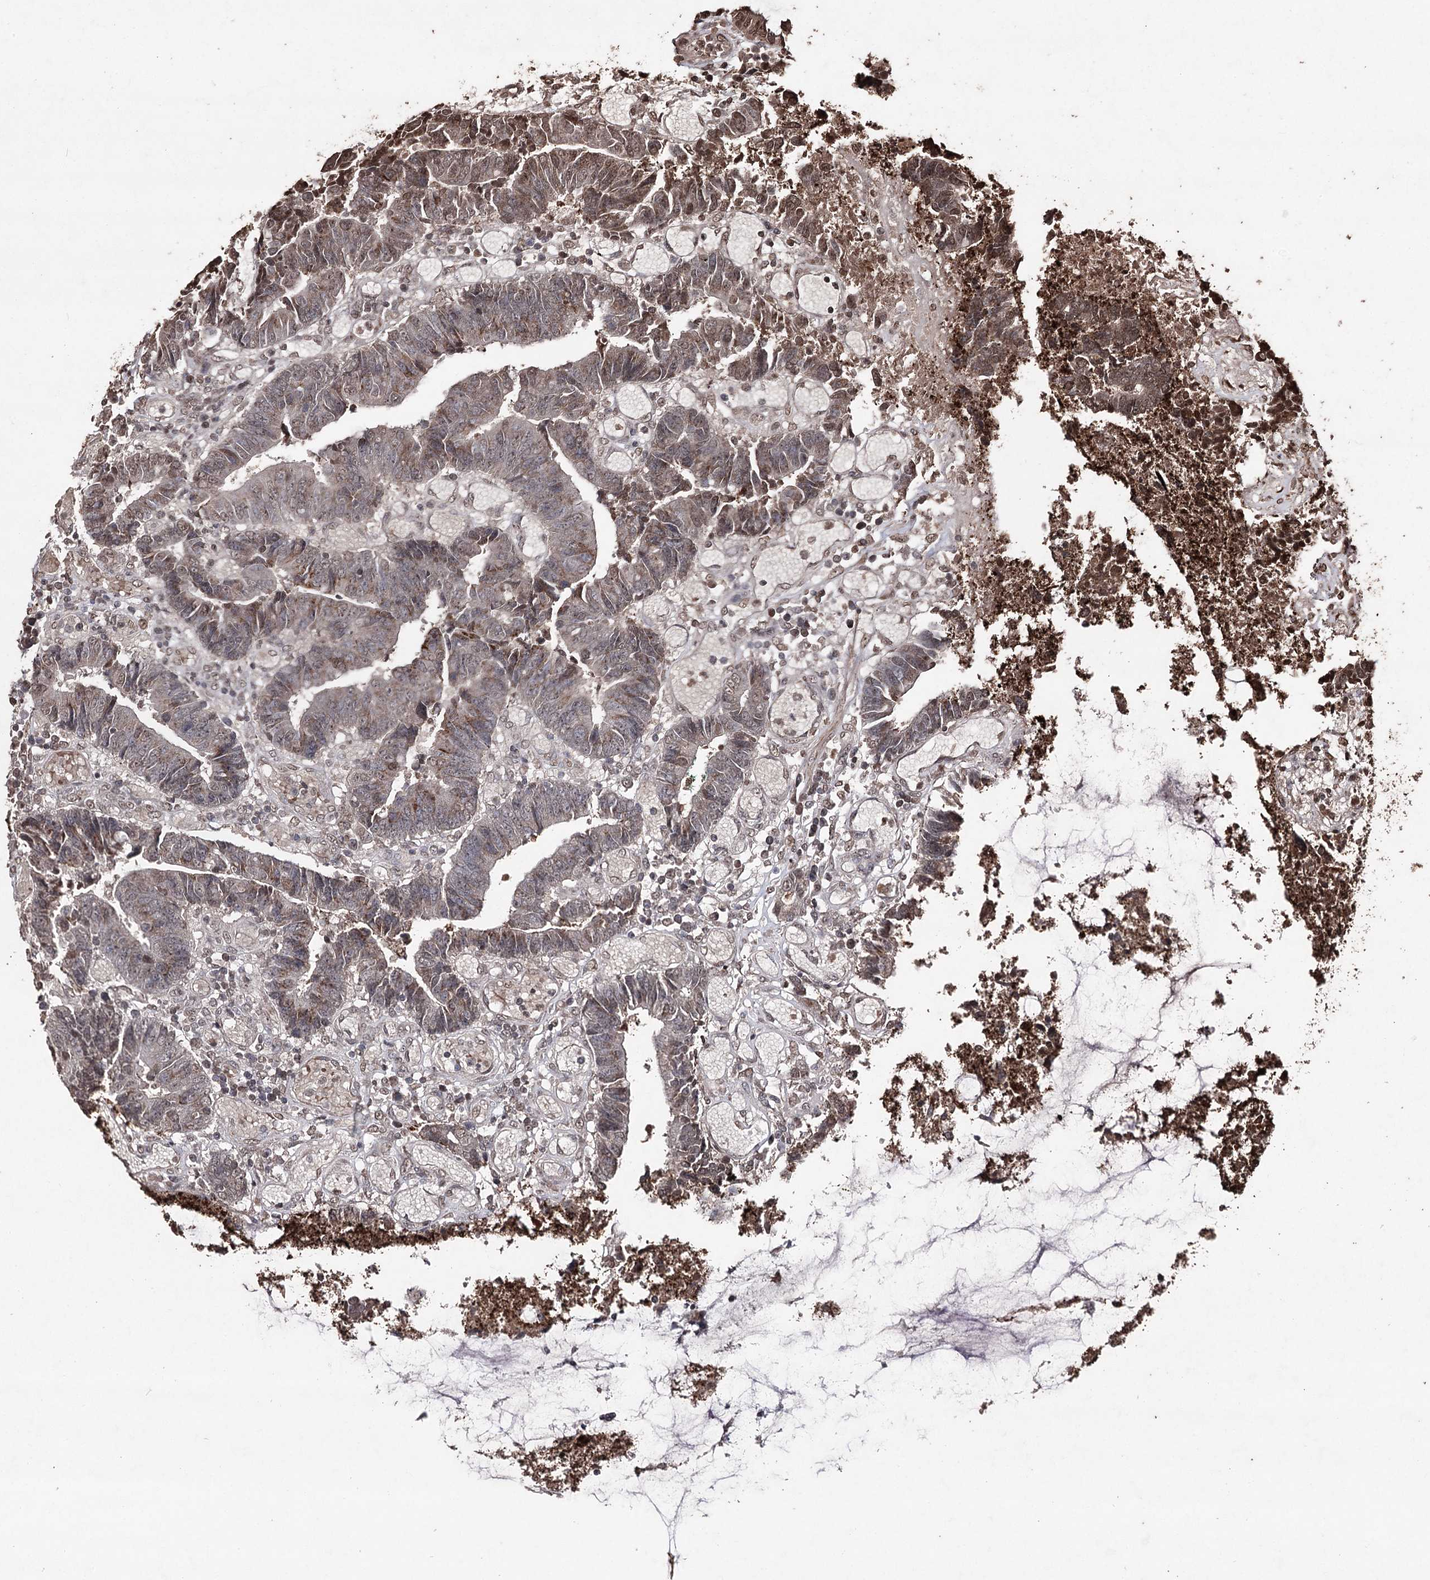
{"staining": {"intensity": "moderate", "quantity": "25%-75%", "location": "nuclear"}, "tissue": "colorectal cancer", "cell_type": "Tumor cells", "image_type": "cancer", "snomed": [{"axis": "morphology", "description": "Adenocarcinoma, NOS"}, {"axis": "topography", "description": "Rectum"}], "caption": "A high-resolution image shows immunohistochemistry staining of colorectal cancer (adenocarcinoma), which displays moderate nuclear staining in approximately 25%-75% of tumor cells.", "gene": "ATG14", "patient": {"sex": "male", "age": 84}}